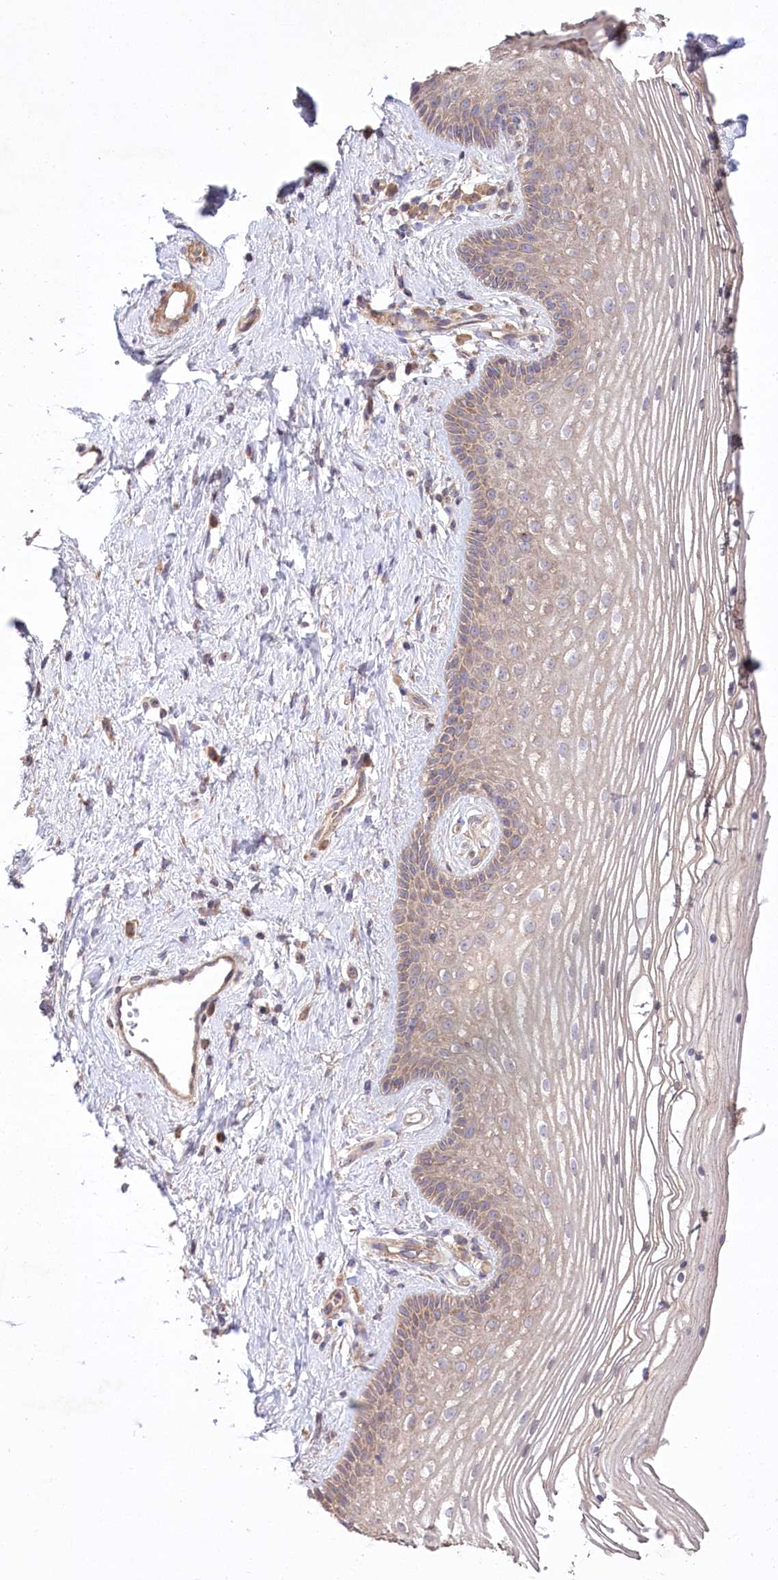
{"staining": {"intensity": "moderate", "quantity": ">75%", "location": "cytoplasmic/membranous"}, "tissue": "vagina", "cell_type": "Squamous epithelial cells", "image_type": "normal", "snomed": [{"axis": "morphology", "description": "Normal tissue, NOS"}, {"axis": "topography", "description": "Vagina"}], "caption": "DAB immunohistochemical staining of normal vagina exhibits moderate cytoplasmic/membranous protein staining in approximately >75% of squamous epithelial cells. Using DAB (brown) and hematoxylin (blue) stains, captured at high magnification using brightfield microscopy.", "gene": "PRSS53", "patient": {"sex": "female", "age": 46}}